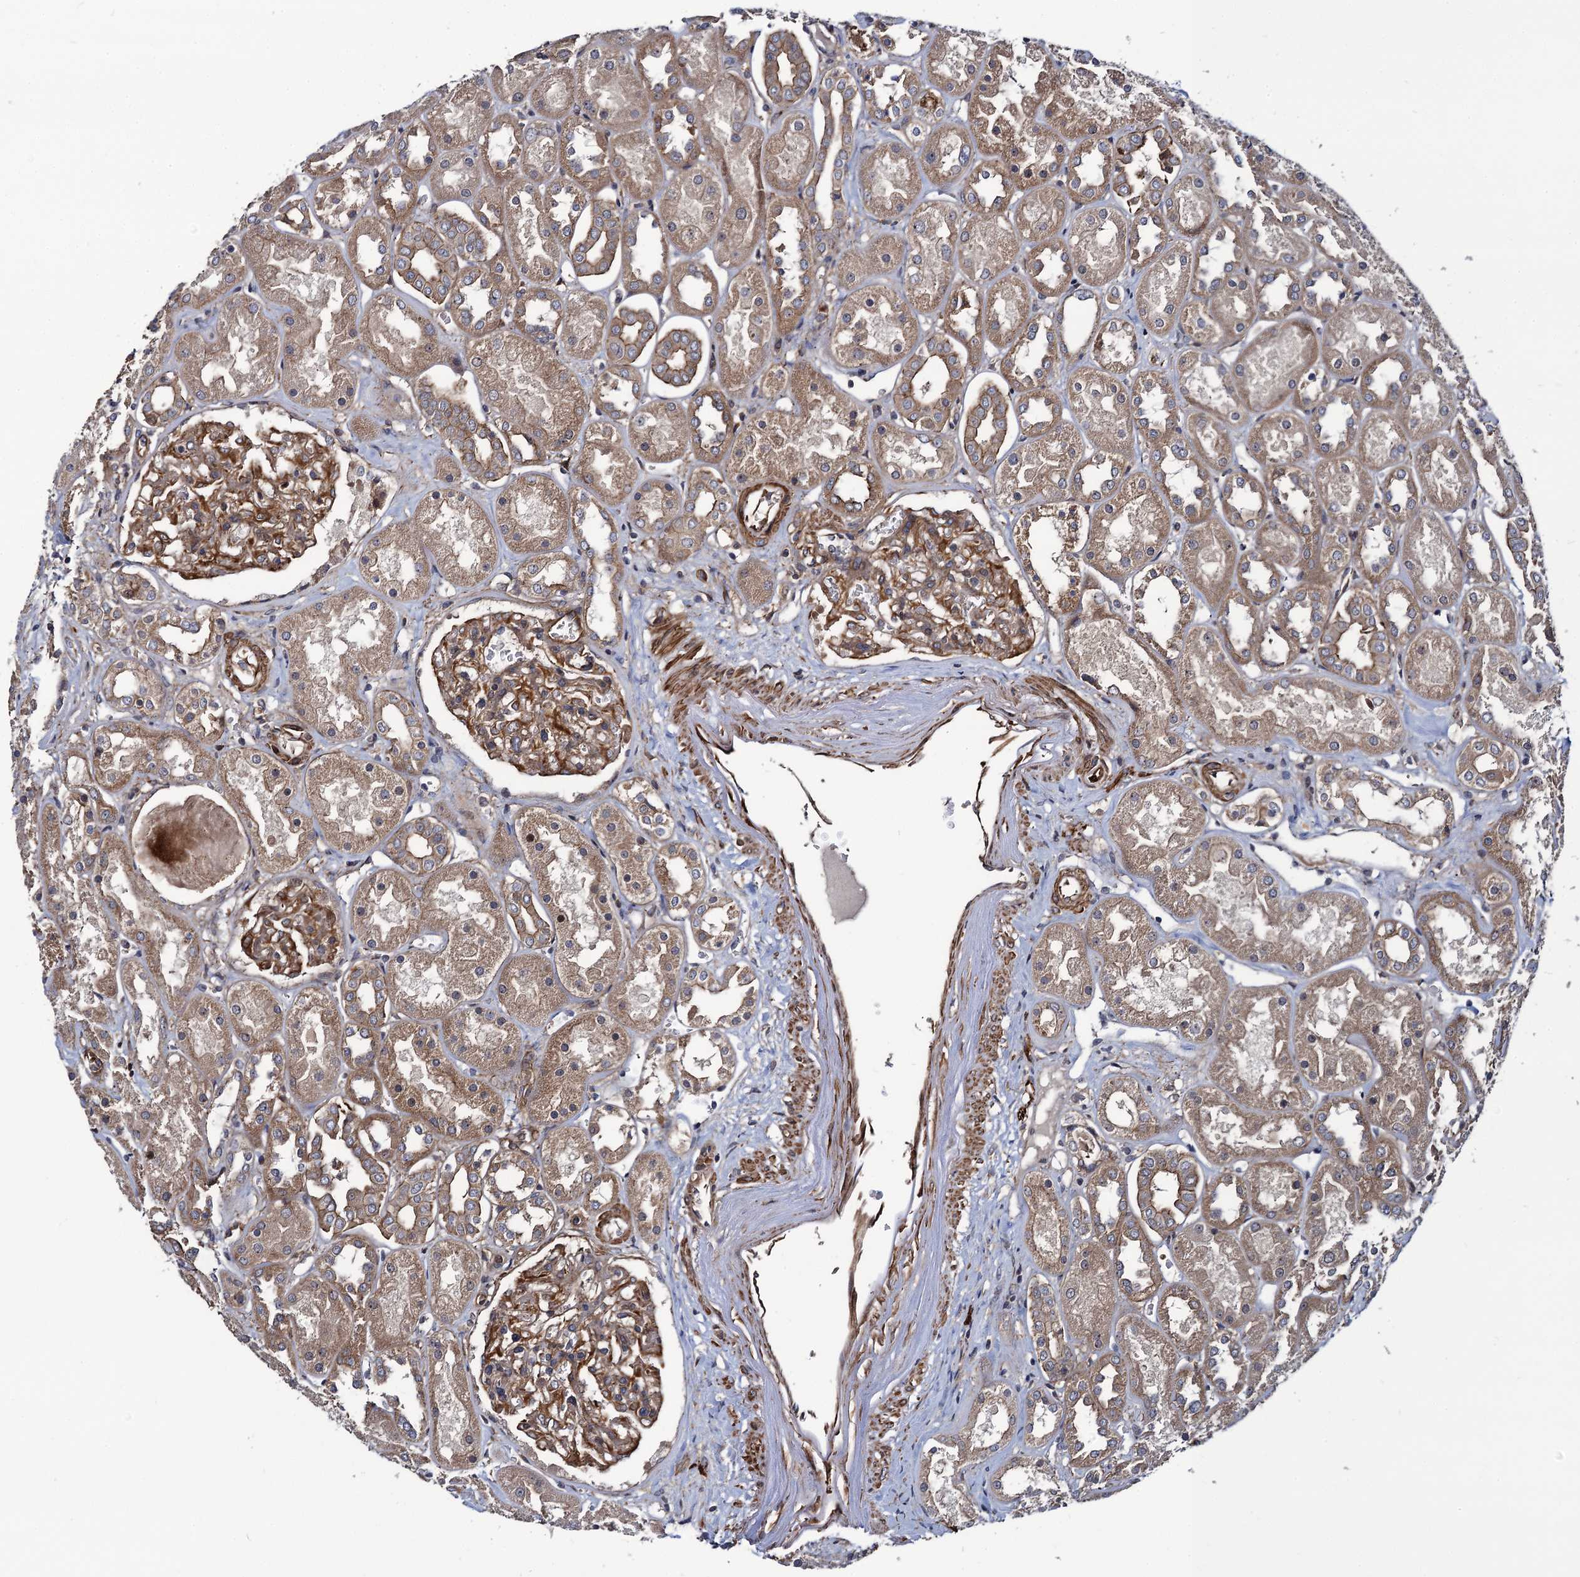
{"staining": {"intensity": "moderate", "quantity": ">75%", "location": "cytoplasmic/membranous"}, "tissue": "kidney", "cell_type": "Cells in glomeruli", "image_type": "normal", "snomed": [{"axis": "morphology", "description": "Normal tissue, NOS"}, {"axis": "topography", "description": "Kidney"}], "caption": "Kidney stained for a protein (brown) demonstrates moderate cytoplasmic/membranous positive expression in about >75% of cells in glomeruli.", "gene": "KXD1", "patient": {"sex": "male", "age": 70}}